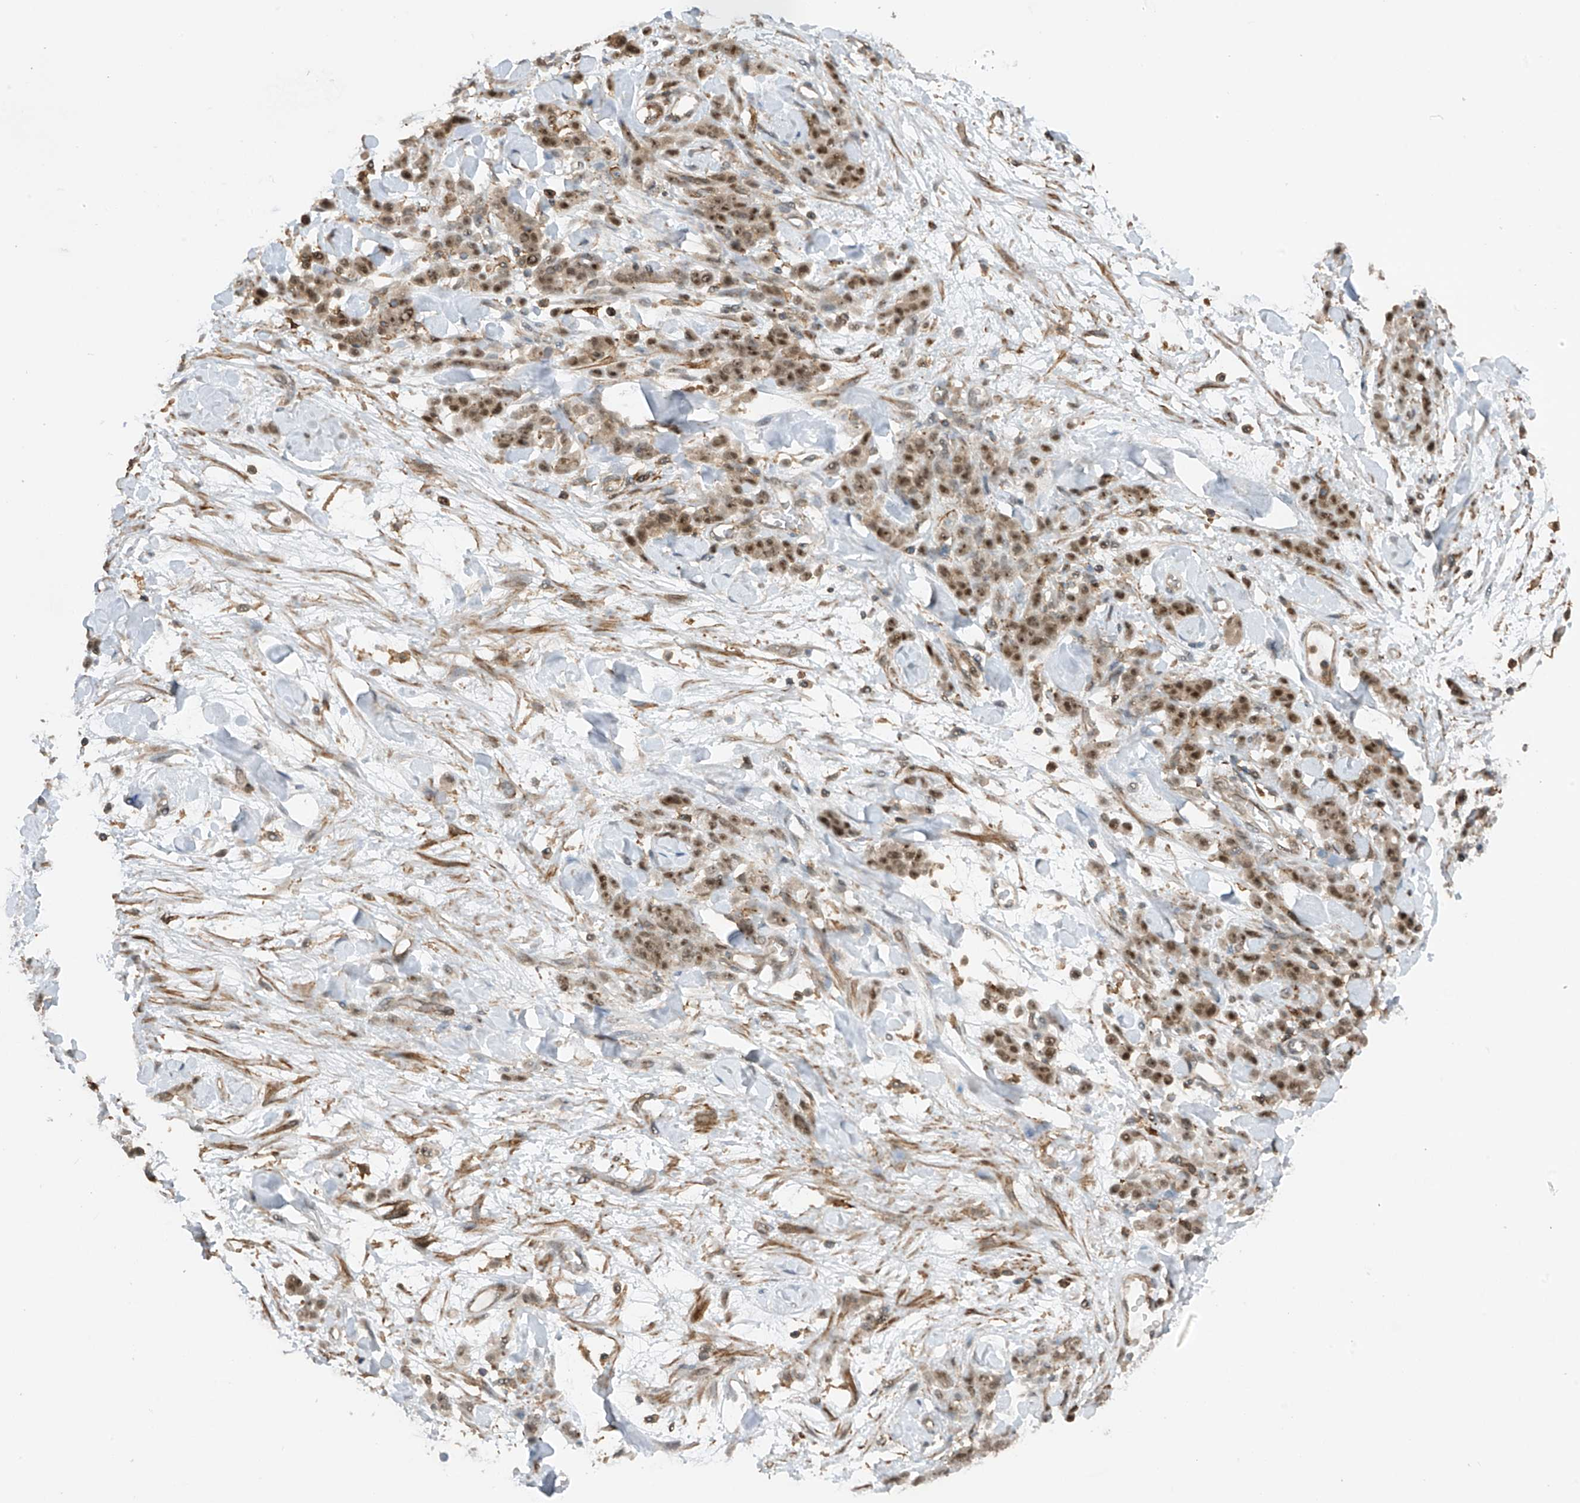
{"staining": {"intensity": "moderate", "quantity": ">75%", "location": "nuclear"}, "tissue": "stomach cancer", "cell_type": "Tumor cells", "image_type": "cancer", "snomed": [{"axis": "morphology", "description": "Normal tissue, NOS"}, {"axis": "morphology", "description": "Adenocarcinoma, NOS"}, {"axis": "topography", "description": "Stomach"}], "caption": "Human stomach cancer stained for a protein (brown) shows moderate nuclear positive expression in about >75% of tumor cells.", "gene": "REPIN1", "patient": {"sex": "male", "age": 82}}